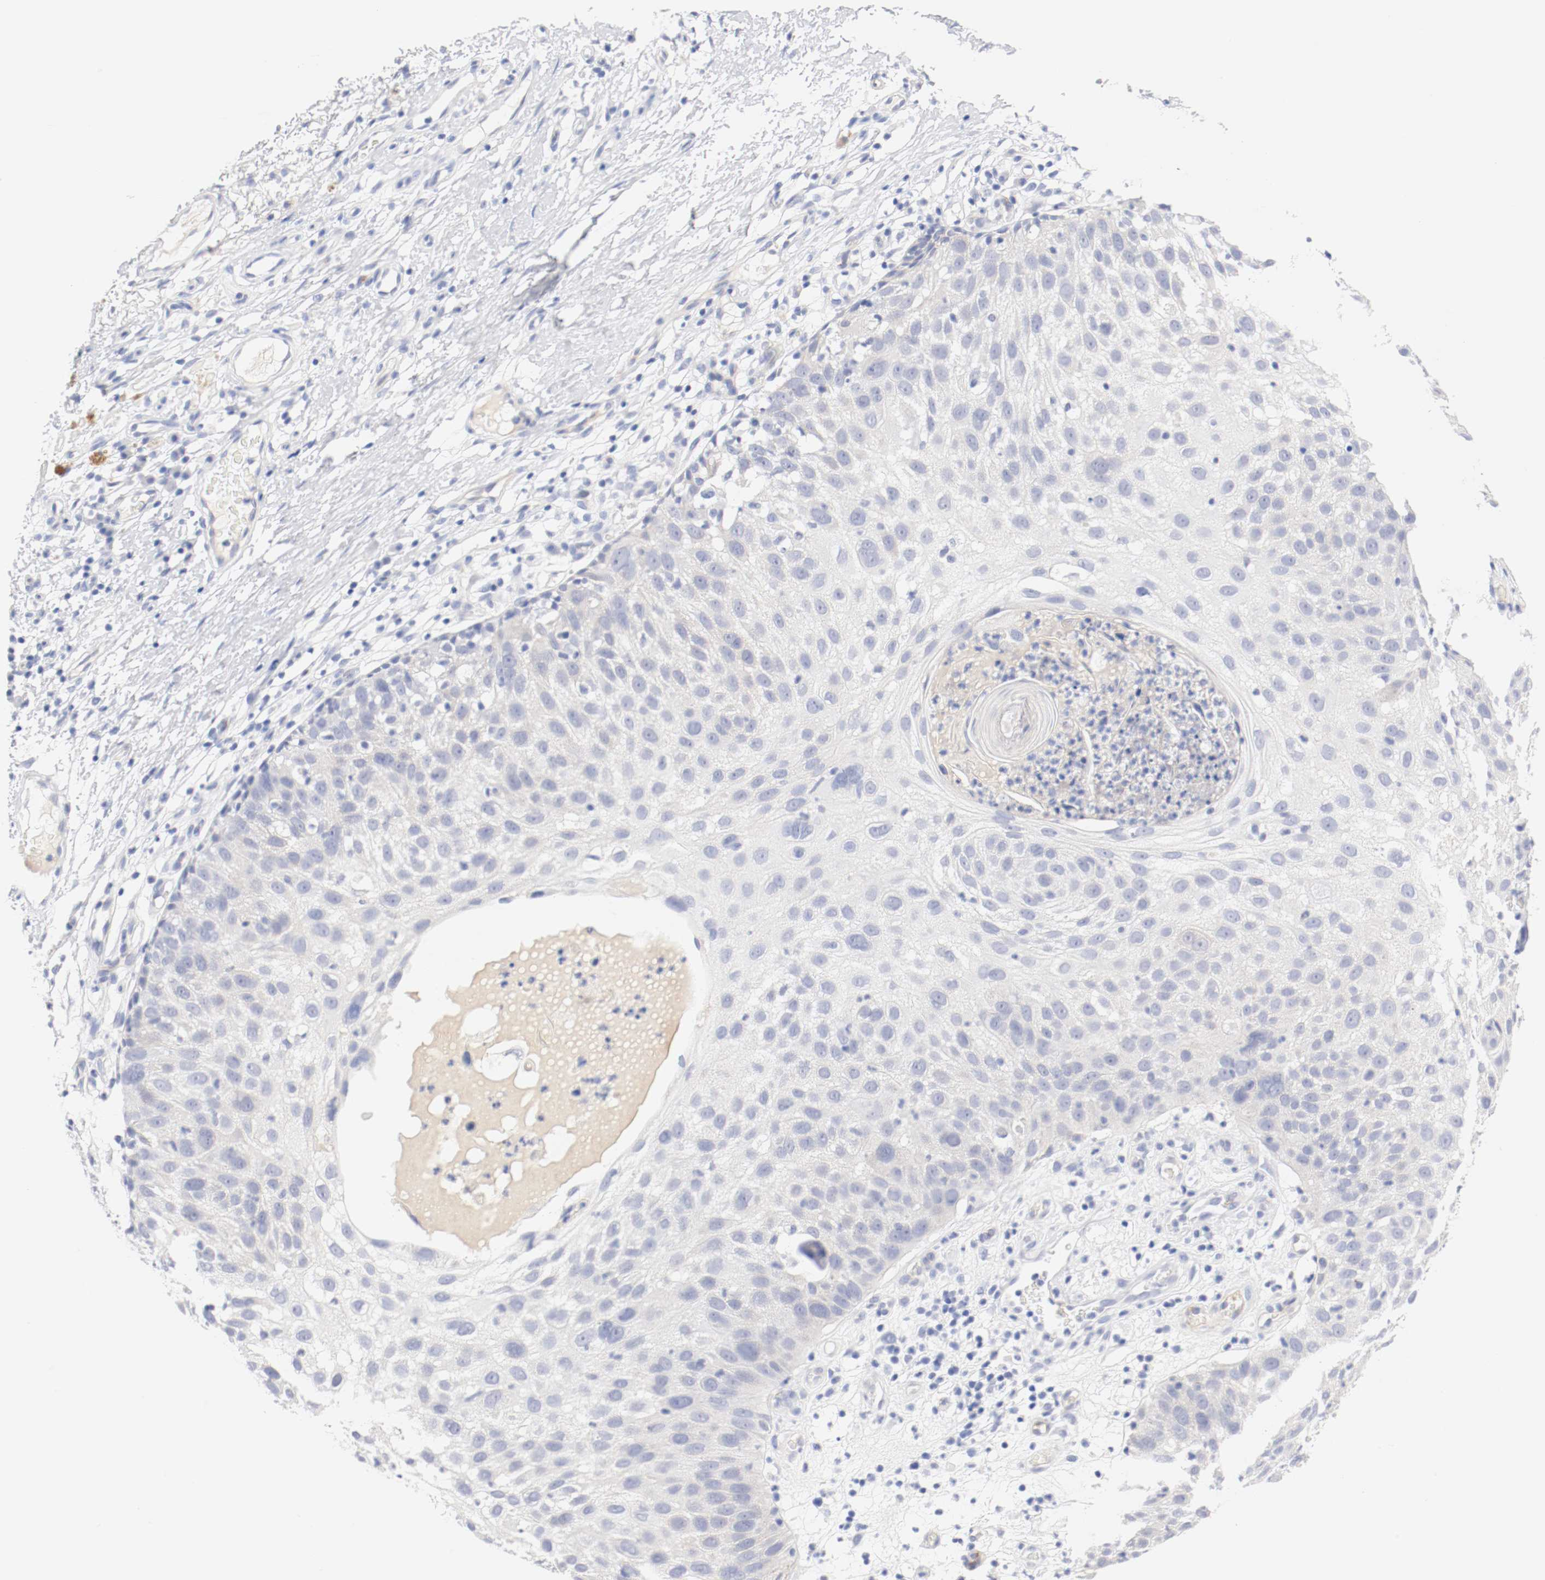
{"staining": {"intensity": "negative", "quantity": "none", "location": "none"}, "tissue": "skin cancer", "cell_type": "Tumor cells", "image_type": "cancer", "snomed": [{"axis": "morphology", "description": "Squamous cell carcinoma, NOS"}, {"axis": "topography", "description": "Skin"}], "caption": "This is an immunohistochemistry photomicrograph of human skin squamous cell carcinoma. There is no staining in tumor cells.", "gene": "HOMER1", "patient": {"sex": "male", "age": 87}}